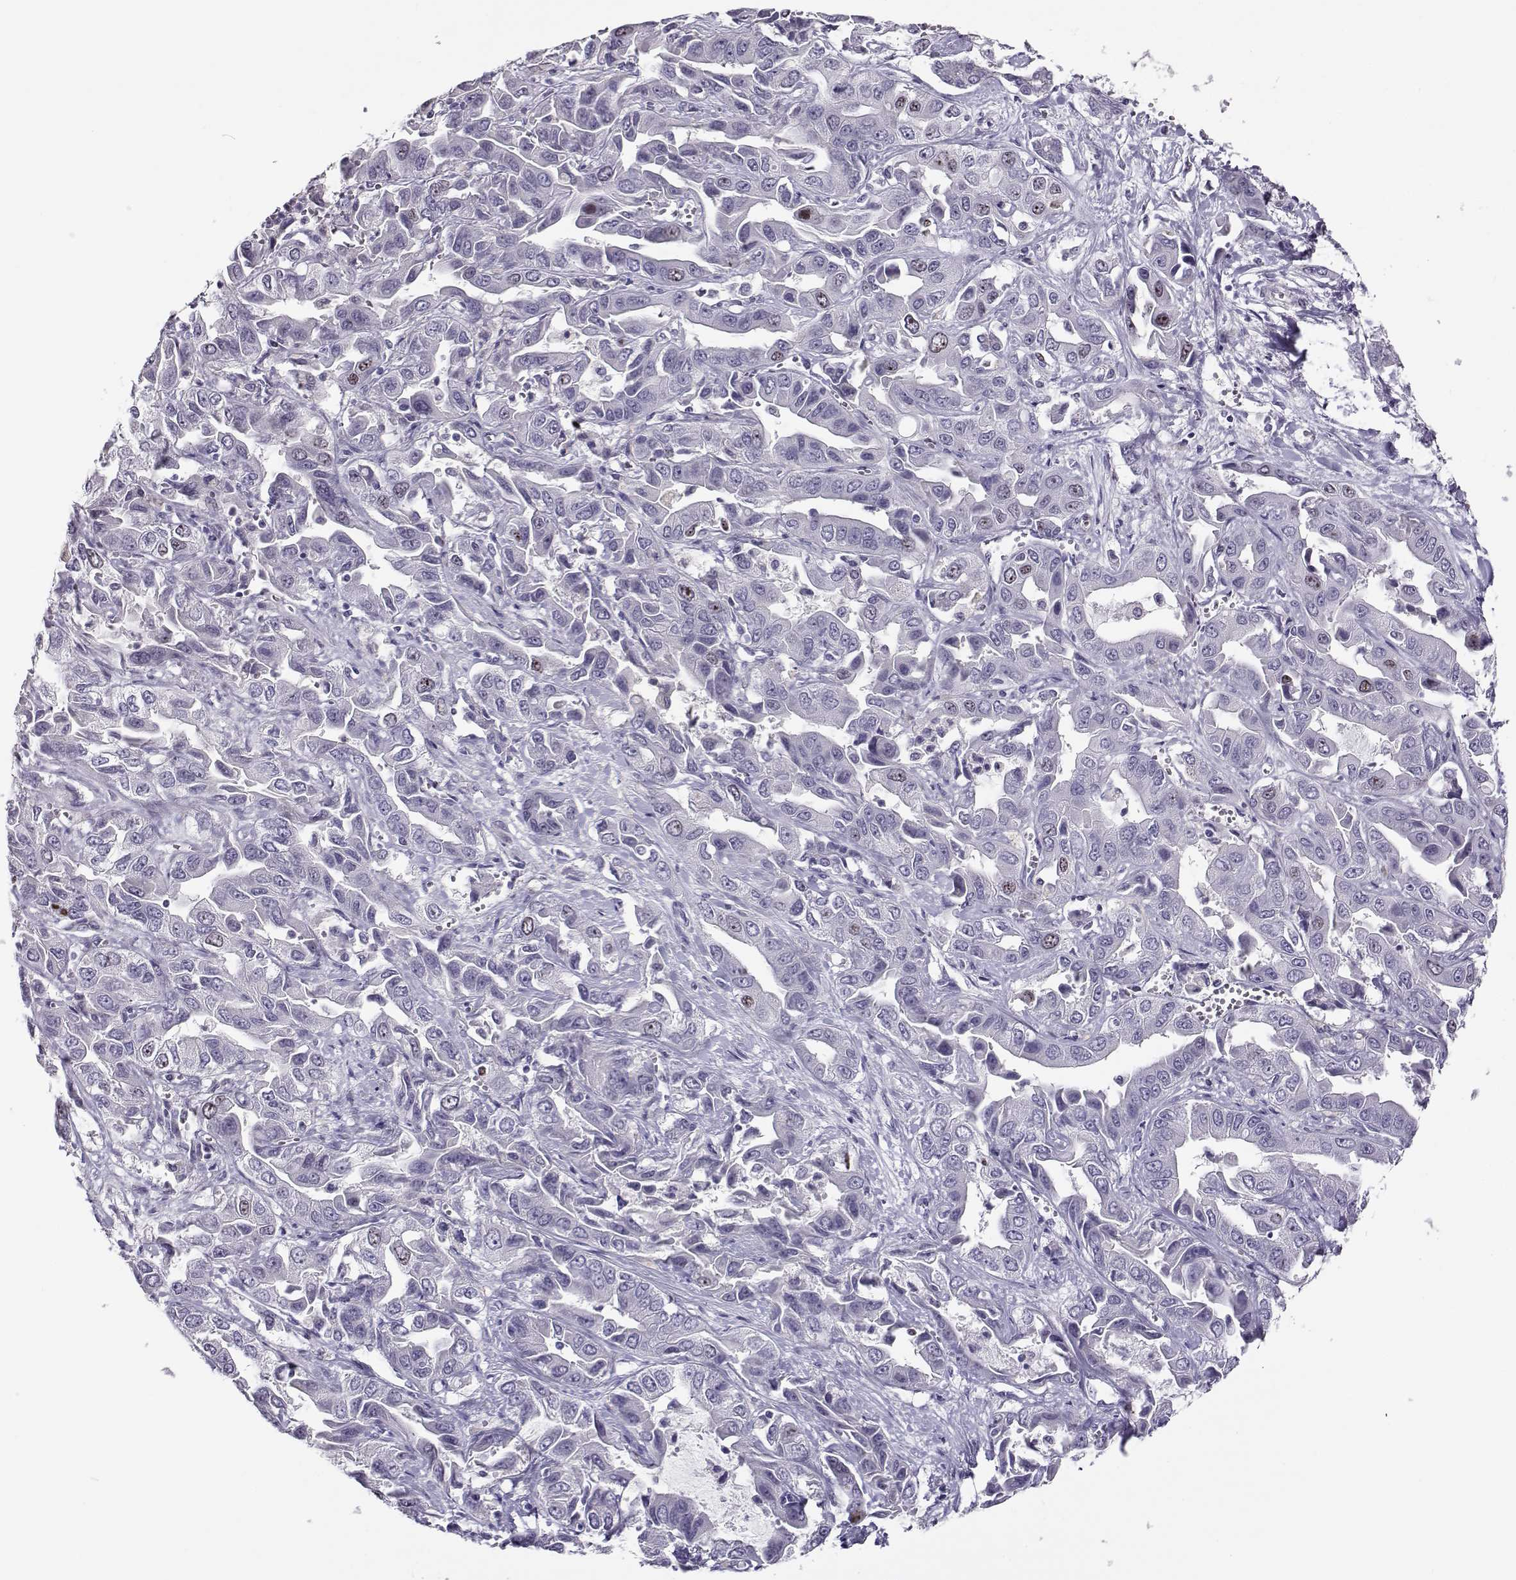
{"staining": {"intensity": "moderate", "quantity": "<25%", "location": "nuclear"}, "tissue": "liver cancer", "cell_type": "Tumor cells", "image_type": "cancer", "snomed": [{"axis": "morphology", "description": "Cholangiocarcinoma"}, {"axis": "topography", "description": "Liver"}], "caption": "A high-resolution micrograph shows immunohistochemistry (IHC) staining of liver cancer, which exhibits moderate nuclear positivity in approximately <25% of tumor cells.", "gene": "NPW", "patient": {"sex": "female", "age": 52}}